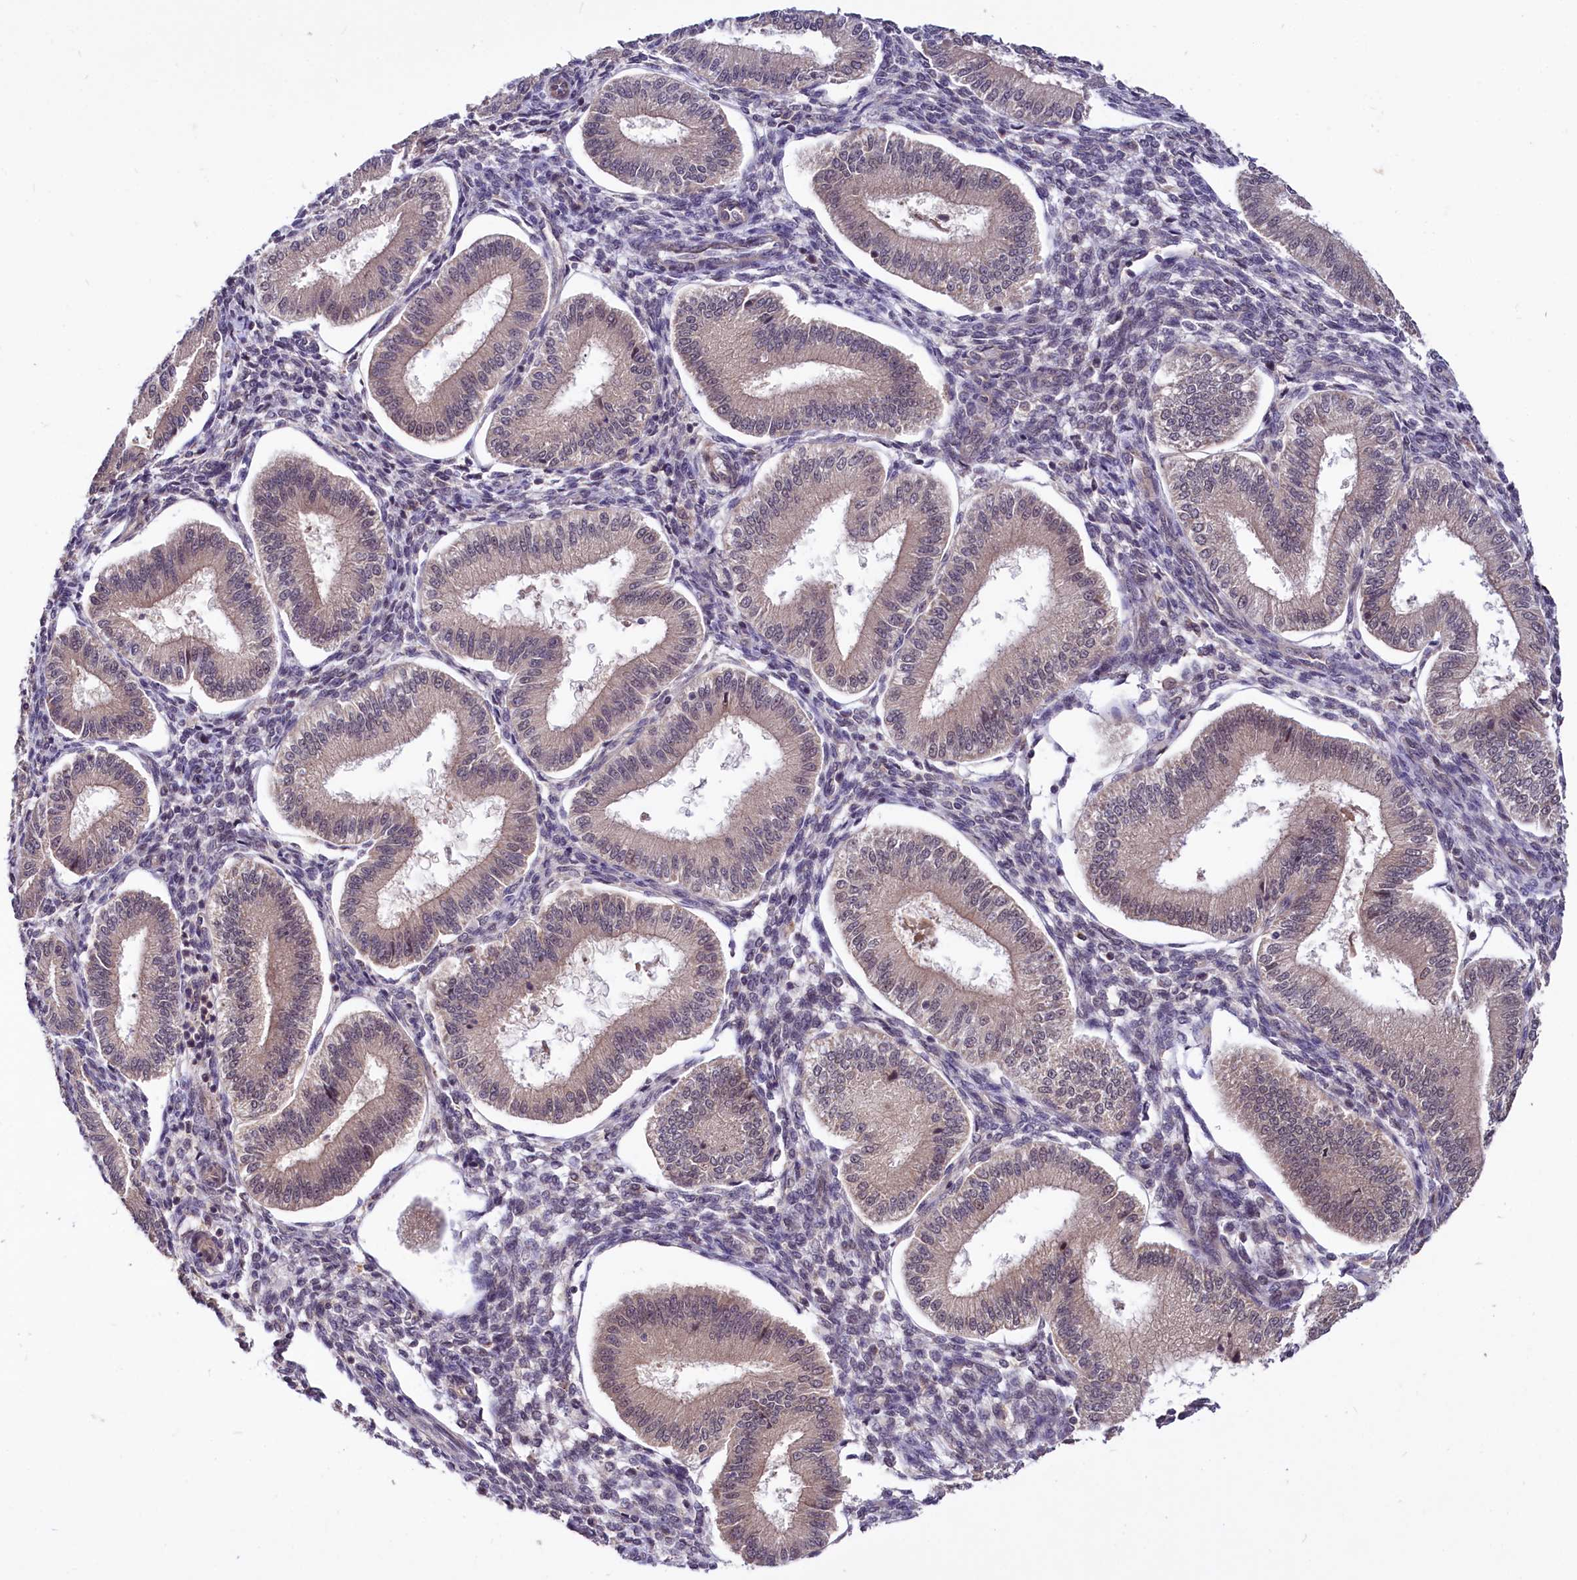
{"staining": {"intensity": "moderate", "quantity": "<25%", "location": "nuclear"}, "tissue": "endometrium", "cell_type": "Cells in endometrial stroma", "image_type": "normal", "snomed": [{"axis": "morphology", "description": "Normal tissue, NOS"}, {"axis": "topography", "description": "Endometrium"}], "caption": "Cells in endometrial stroma reveal low levels of moderate nuclear staining in approximately <25% of cells in unremarkable endometrium.", "gene": "UBE3A", "patient": {"sex": "female", "age": 39}}